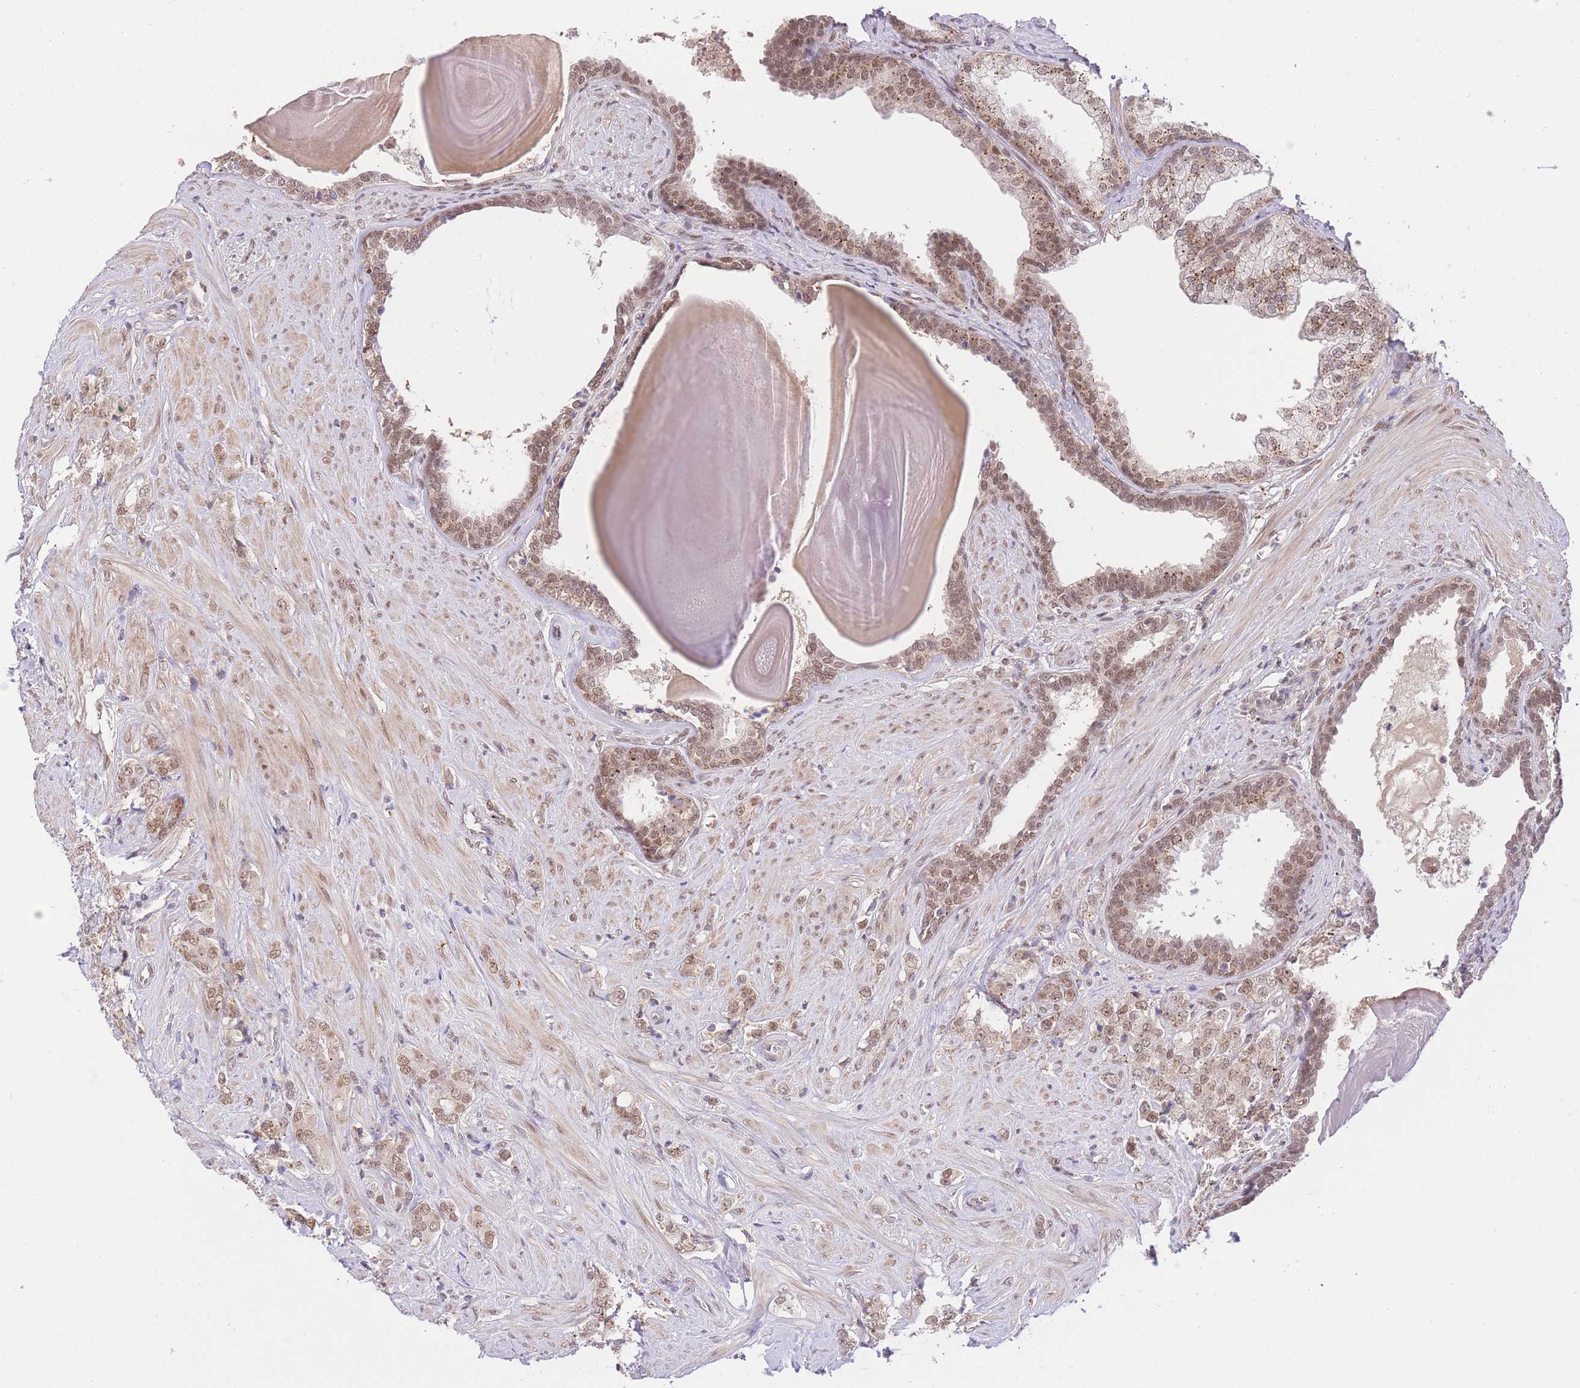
{"staining": {"intensity": "moderate", "quantity": ">75%", "location": "nuclear"}, "tissue": "prostate cancer", "cell_type": "Tumor cells", "image_type": "cancer", "snomed": [{"axis": "morphology", "description": "Adenocarcinoma, High grade"}, {"axis": "topography", "description": "Prostate"}], "caption": "Immunohistochemistry (IHC) photomicrograph of human prostate cancer stained for a protein (brown), which demonstrates medium levels of moderate nuclear expression in about >75% of tumor cells.", "gene": "UBXN7", "patient": {"sex": "male", "age": 62}}